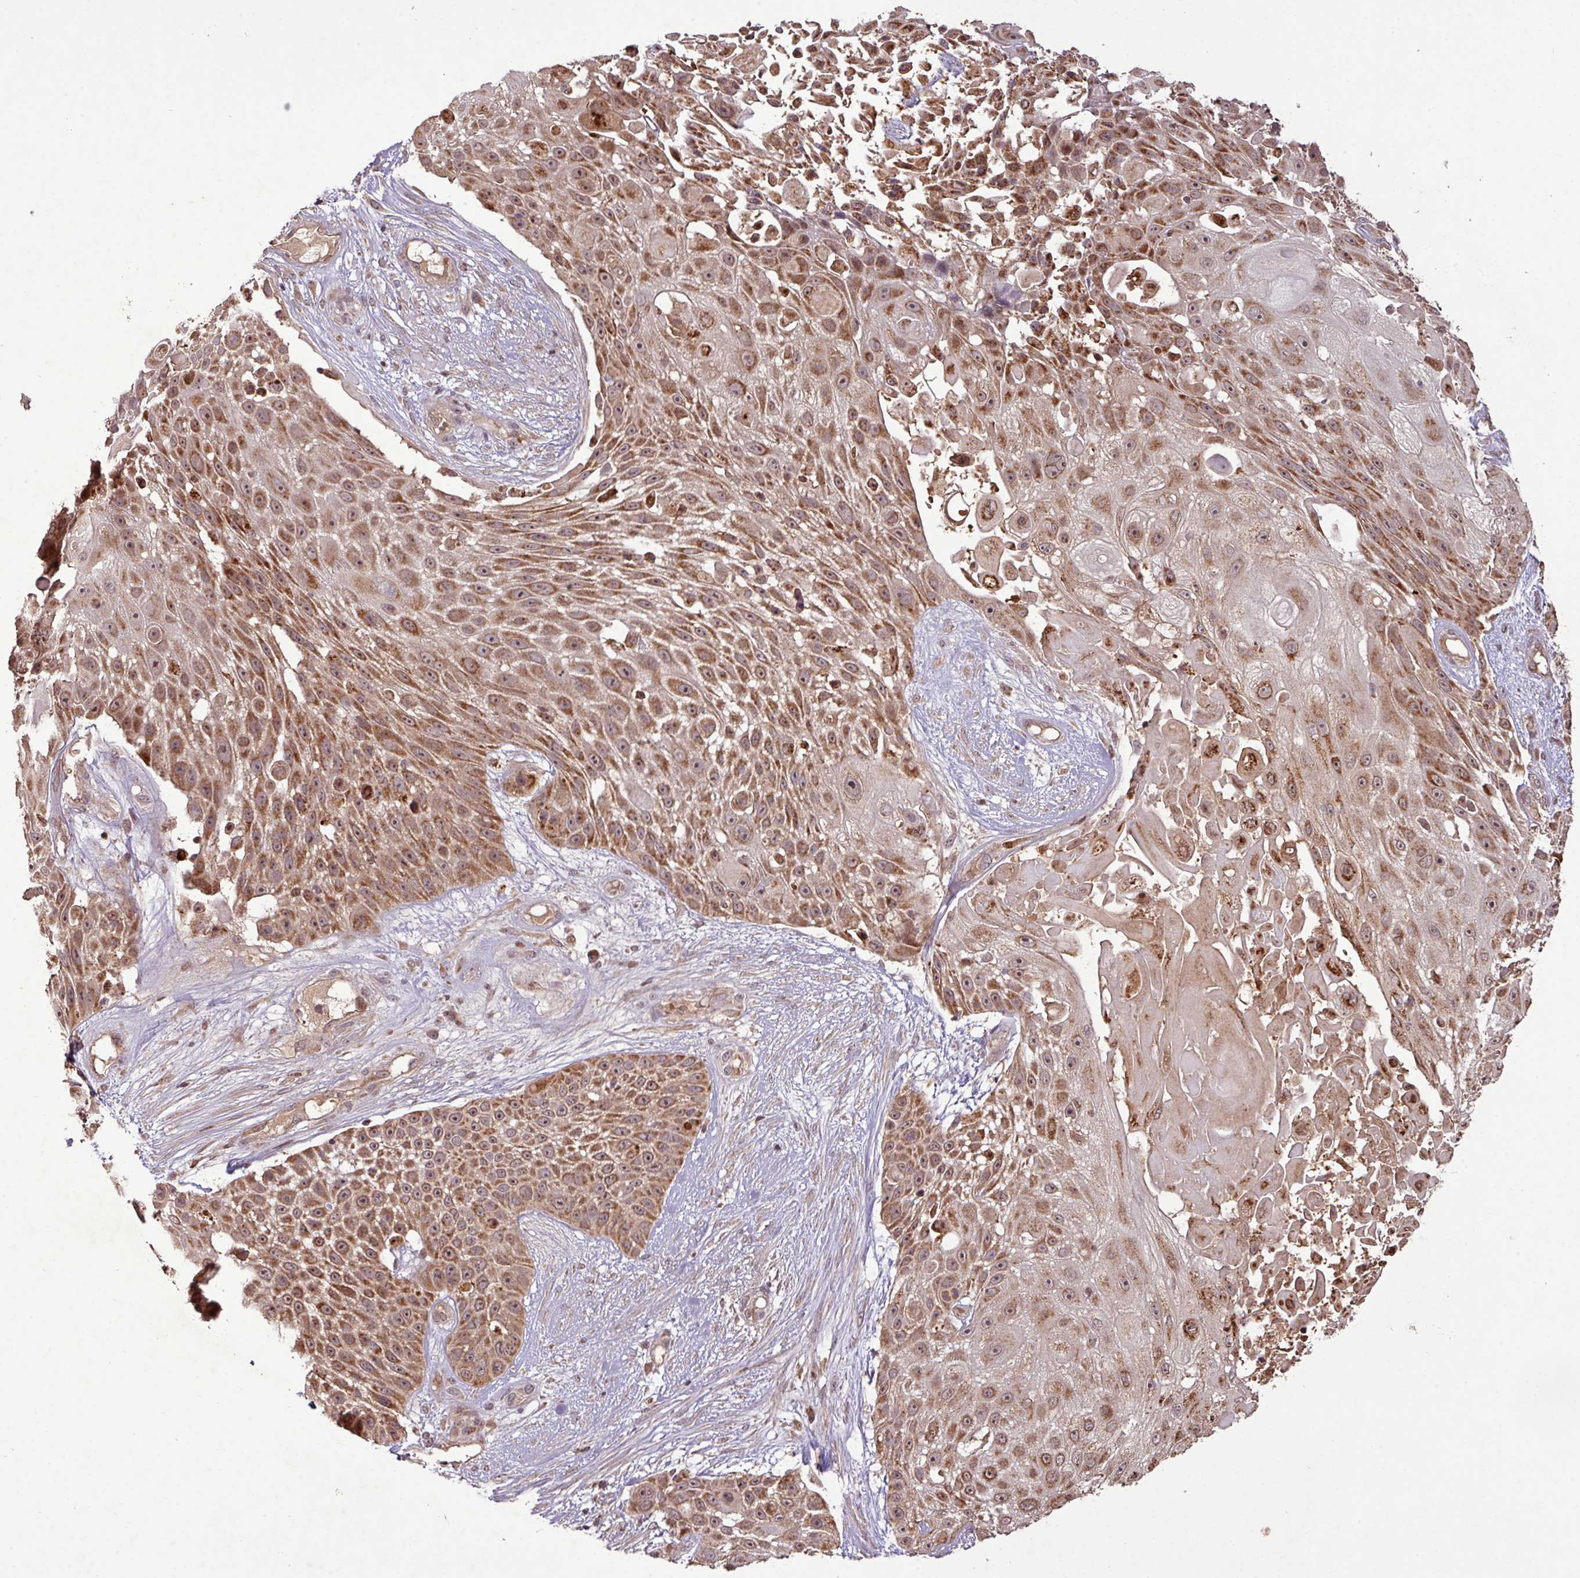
{"staining": {"intensity": "strong", "quantity": ">75%", "location": "cytoplasmic/membranous,nuclear"}, "tissue": "skin cancer", "cell_type": "Tumor cells", "image_type": "cancer", "snomed": [{"axis": "morphology", "description": "Squamous cell carcinoma, NOS"}, {"axis": "topography", "description": "Skin"}], "caption": "This photomicrograph exhibits IHC staining of human skin cancer (squamous cell carcinoma), with high strong cytoplasmic/membranous and nuclear positivity in approximately >75% of tumor cells.", "gene": "YPEL3", "patient": {"sex": "female", "age": 86}}